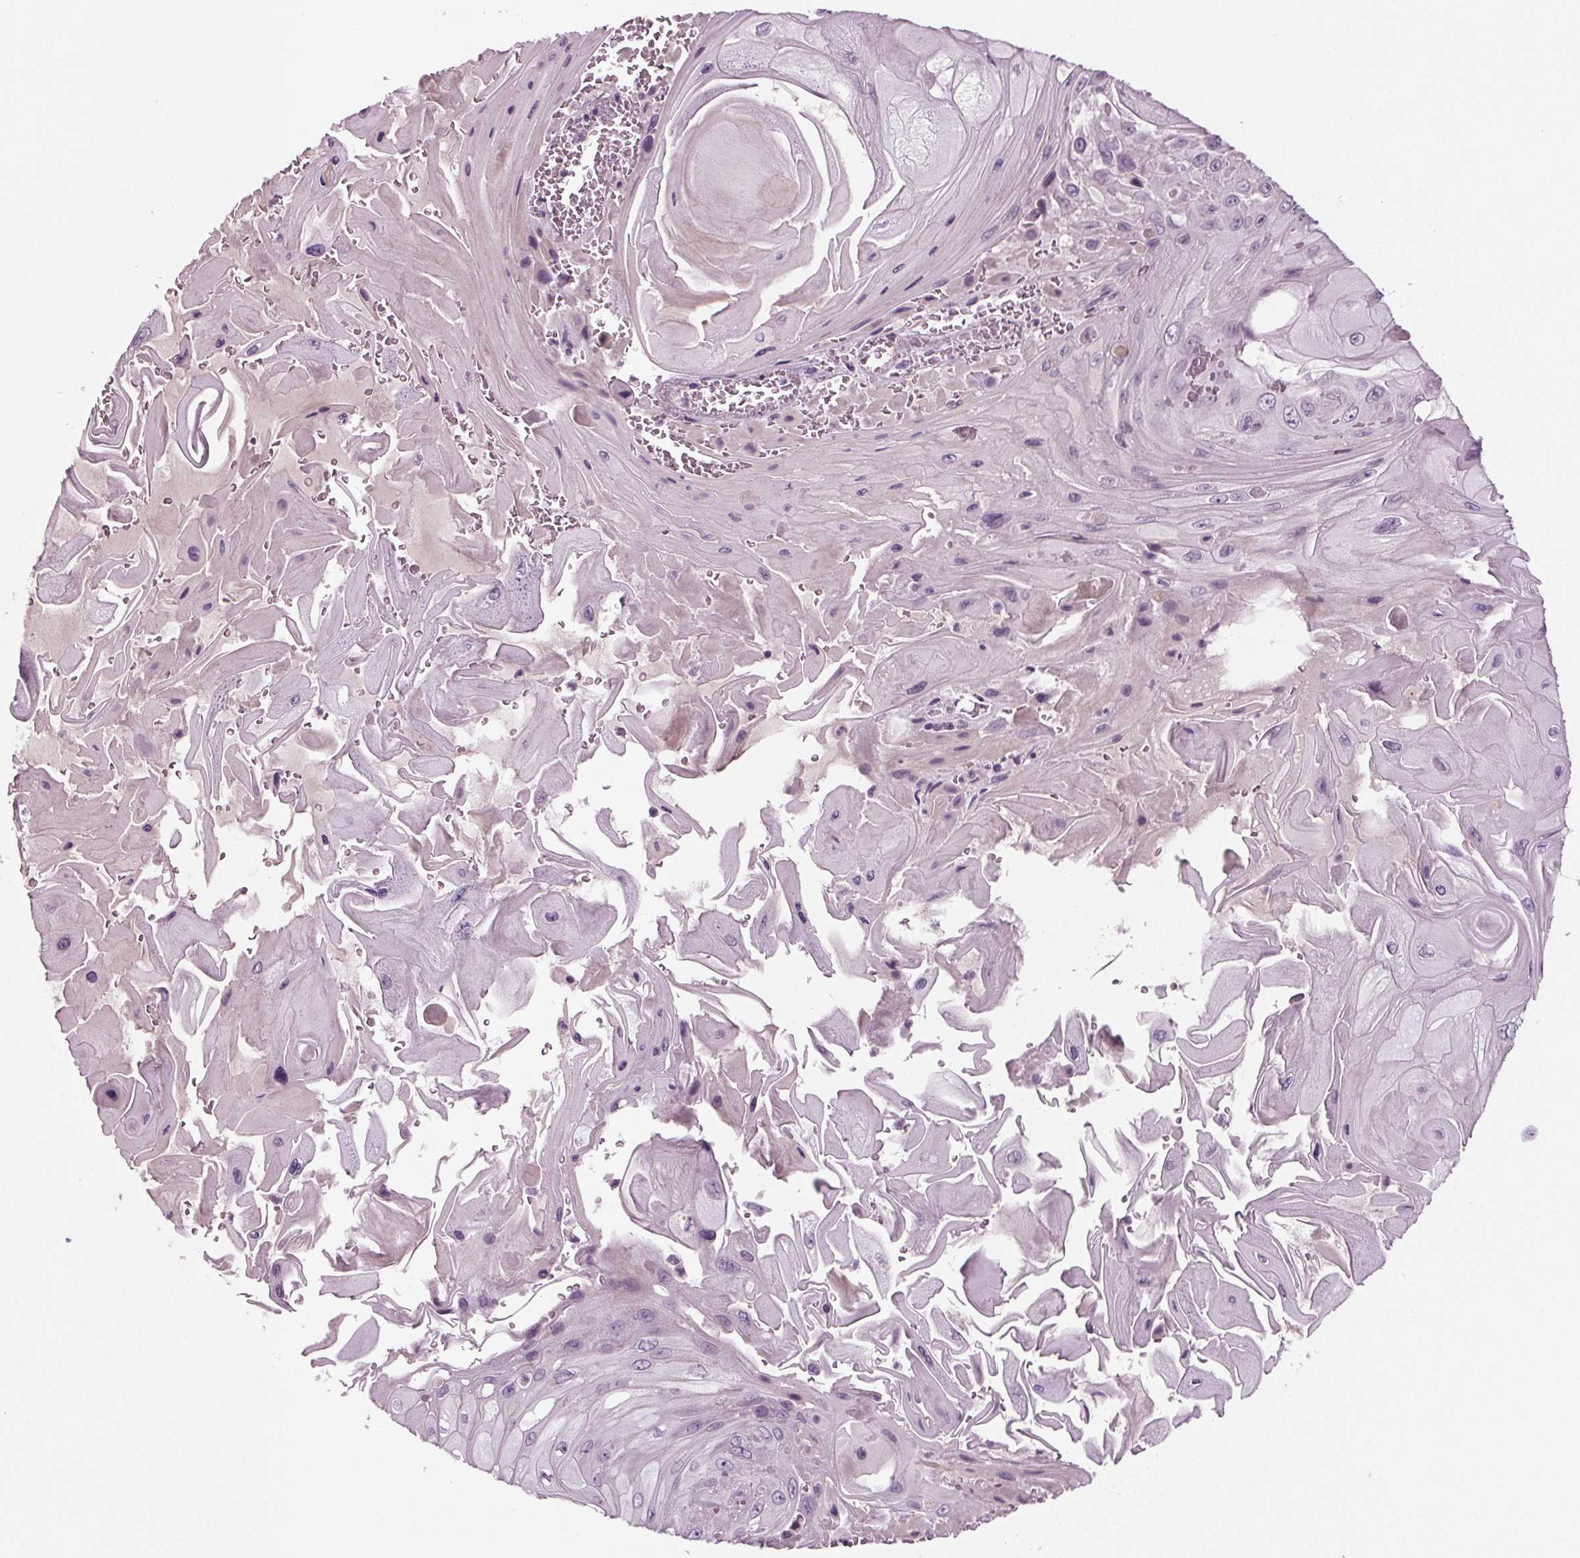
{"staining": {"intensity": "negative", "quantity": "none", "location": "none"}, "tissue": "skin cancer", "cell_type": "Tumor cells", "image_type": "cancer", "snomed": [{"axis": "morphology", "description": "Squamous cell carcinoma, NOS"}, {"axis": "topography", "description": "Skin"}], "caption": "Tumor cells show no significant staining in skin cancer (squamous cell carcinoma).", "gene": "BHLHE22", "patient": {"sex": "female", "age": 94}}